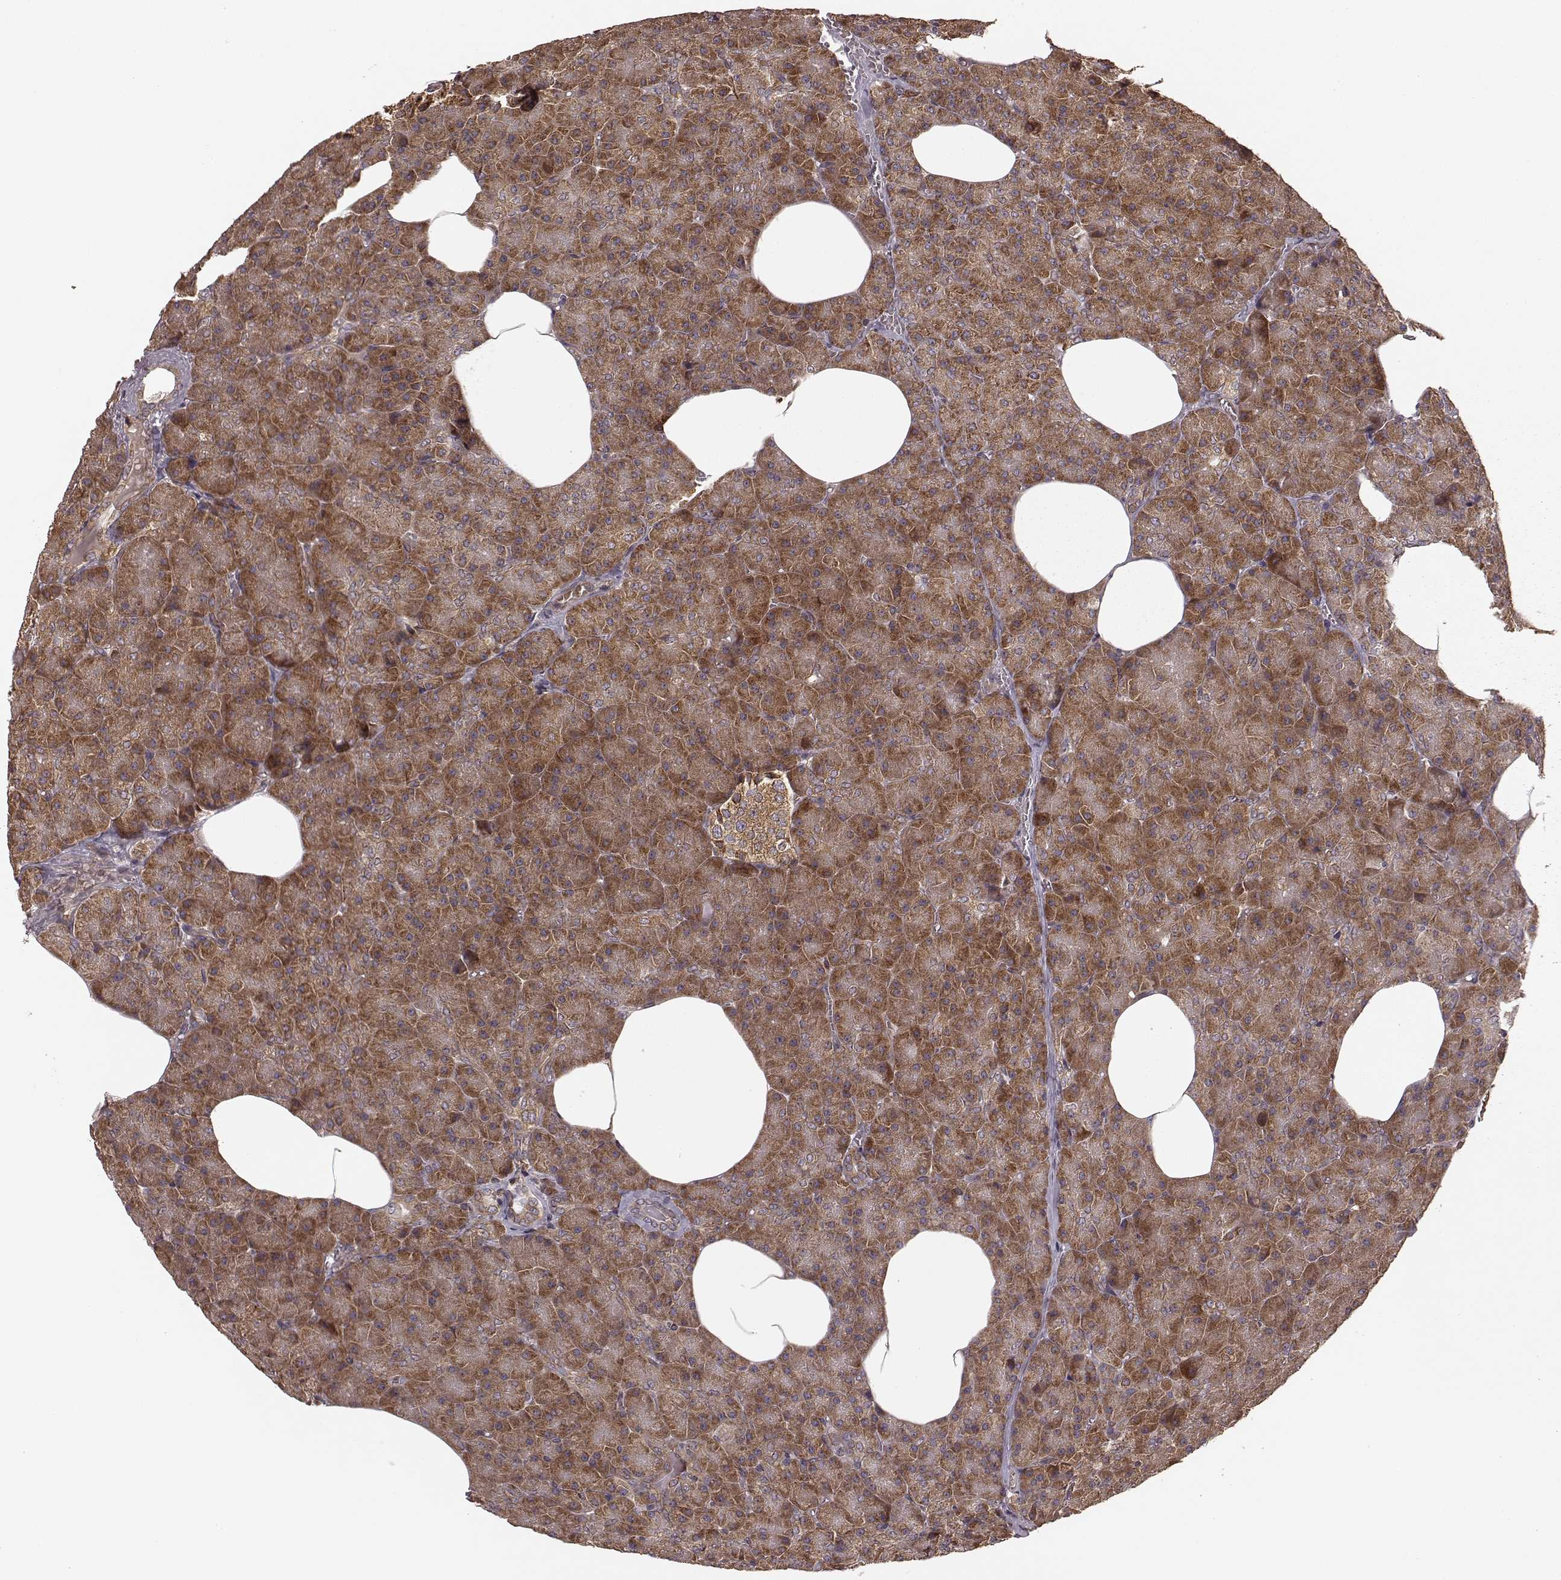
{"staining": {"intensity": "strong", "quantity": ">75%", "location": "cytoplasmic/membranous"}, "tissue": "pancreas", "cell_type": "Exocrine glandular cells", "image_type": "normal", "snomed": [{"axis": "morphology", "description": "Normal tissue, NOS"}, {"axis": "topography", "description": "Pancreas"}], "caption": "The histopathology image exhibits a brown stain indicating the presence of a protein in the cytoplasmic/membranous of exocrine glandular cells in pancreas. Using DAB (3,3'-diaminobenzidine) (brown) and hematoxylin (blue) stains, captured at high magnification using brightfield microscopy.", "gene": "AGPAT1", "patient": {"sex": "female", "age": 45}}